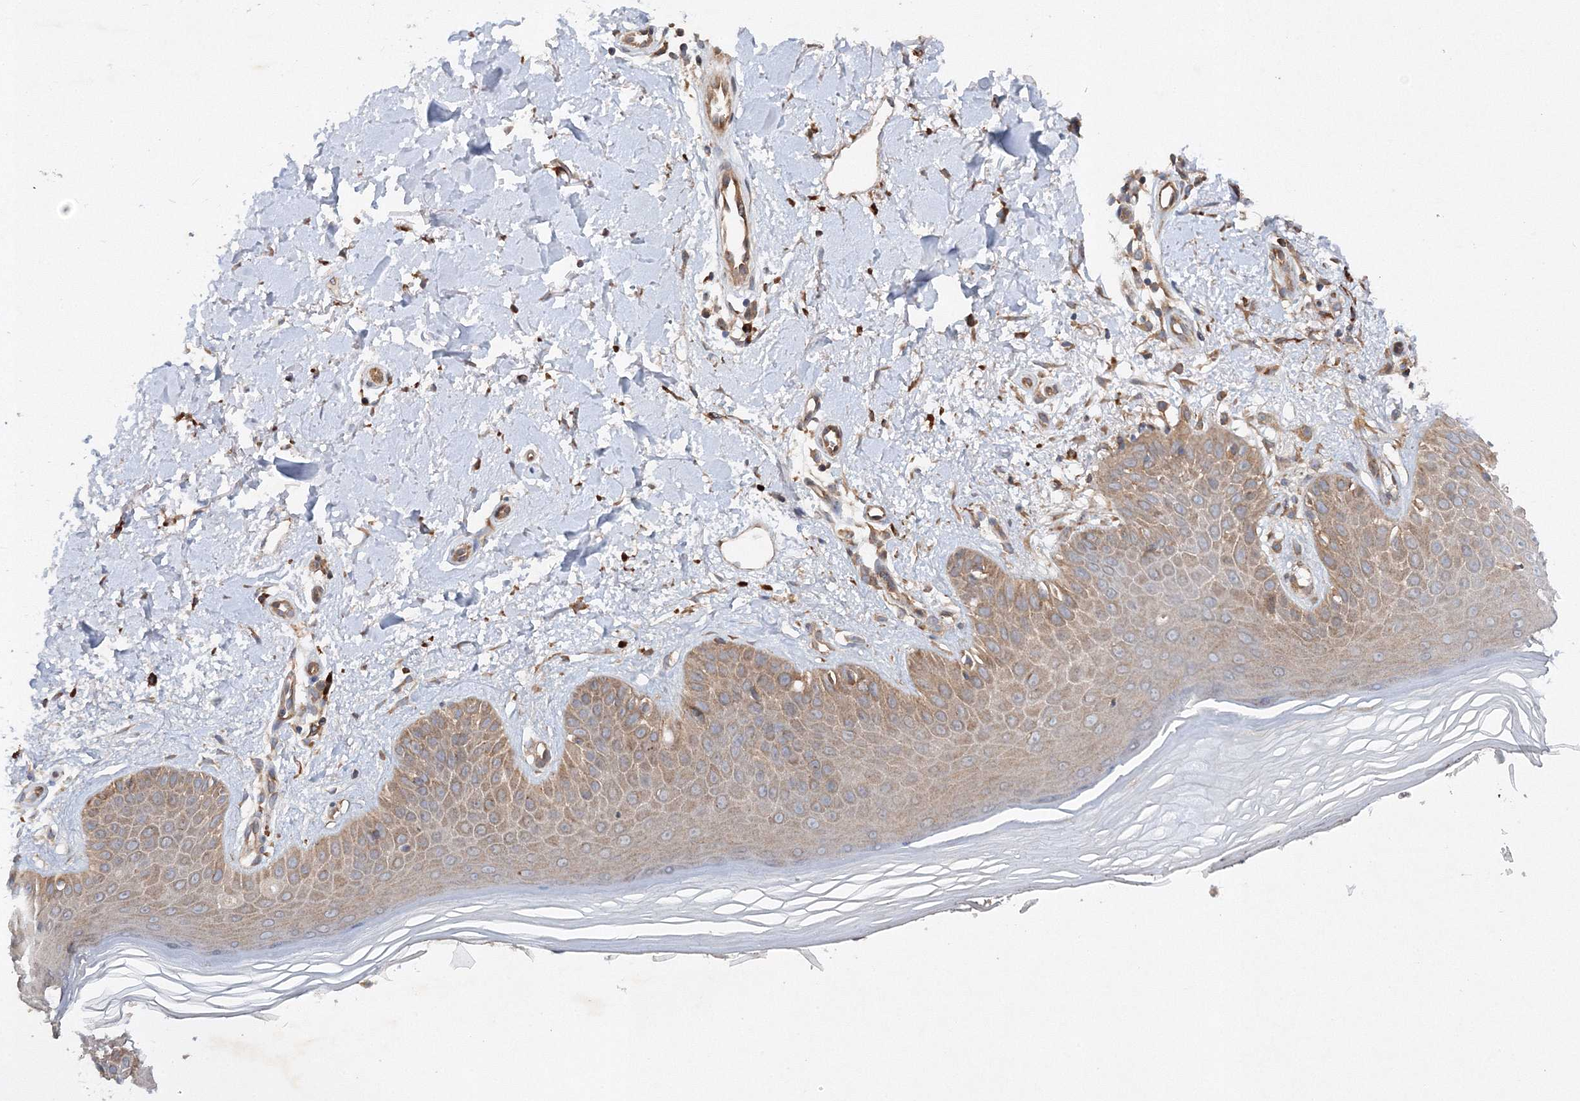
{"staining": {"intensity": "moderate", "quantity": "25%-75%", "location": "cytoplasmic/membranous"}, "tissue": "skin", "cell_type": "Fibroblasts", "image_type": "normal", "snomed": [{"axis": "morphology", "description": "Normal tissue, NOS"}, {"axis": "topography", "description": "Skin"}], "caption": "Immunohistochemical staining of normal human skin exhibits 25%-75% levels of moderate cytoplasmic/membranous protein positivity in about 25%-75% of fibroblasts.", "gene": "SLC36A1", "patient": {"sex": "female", "age": 64}}